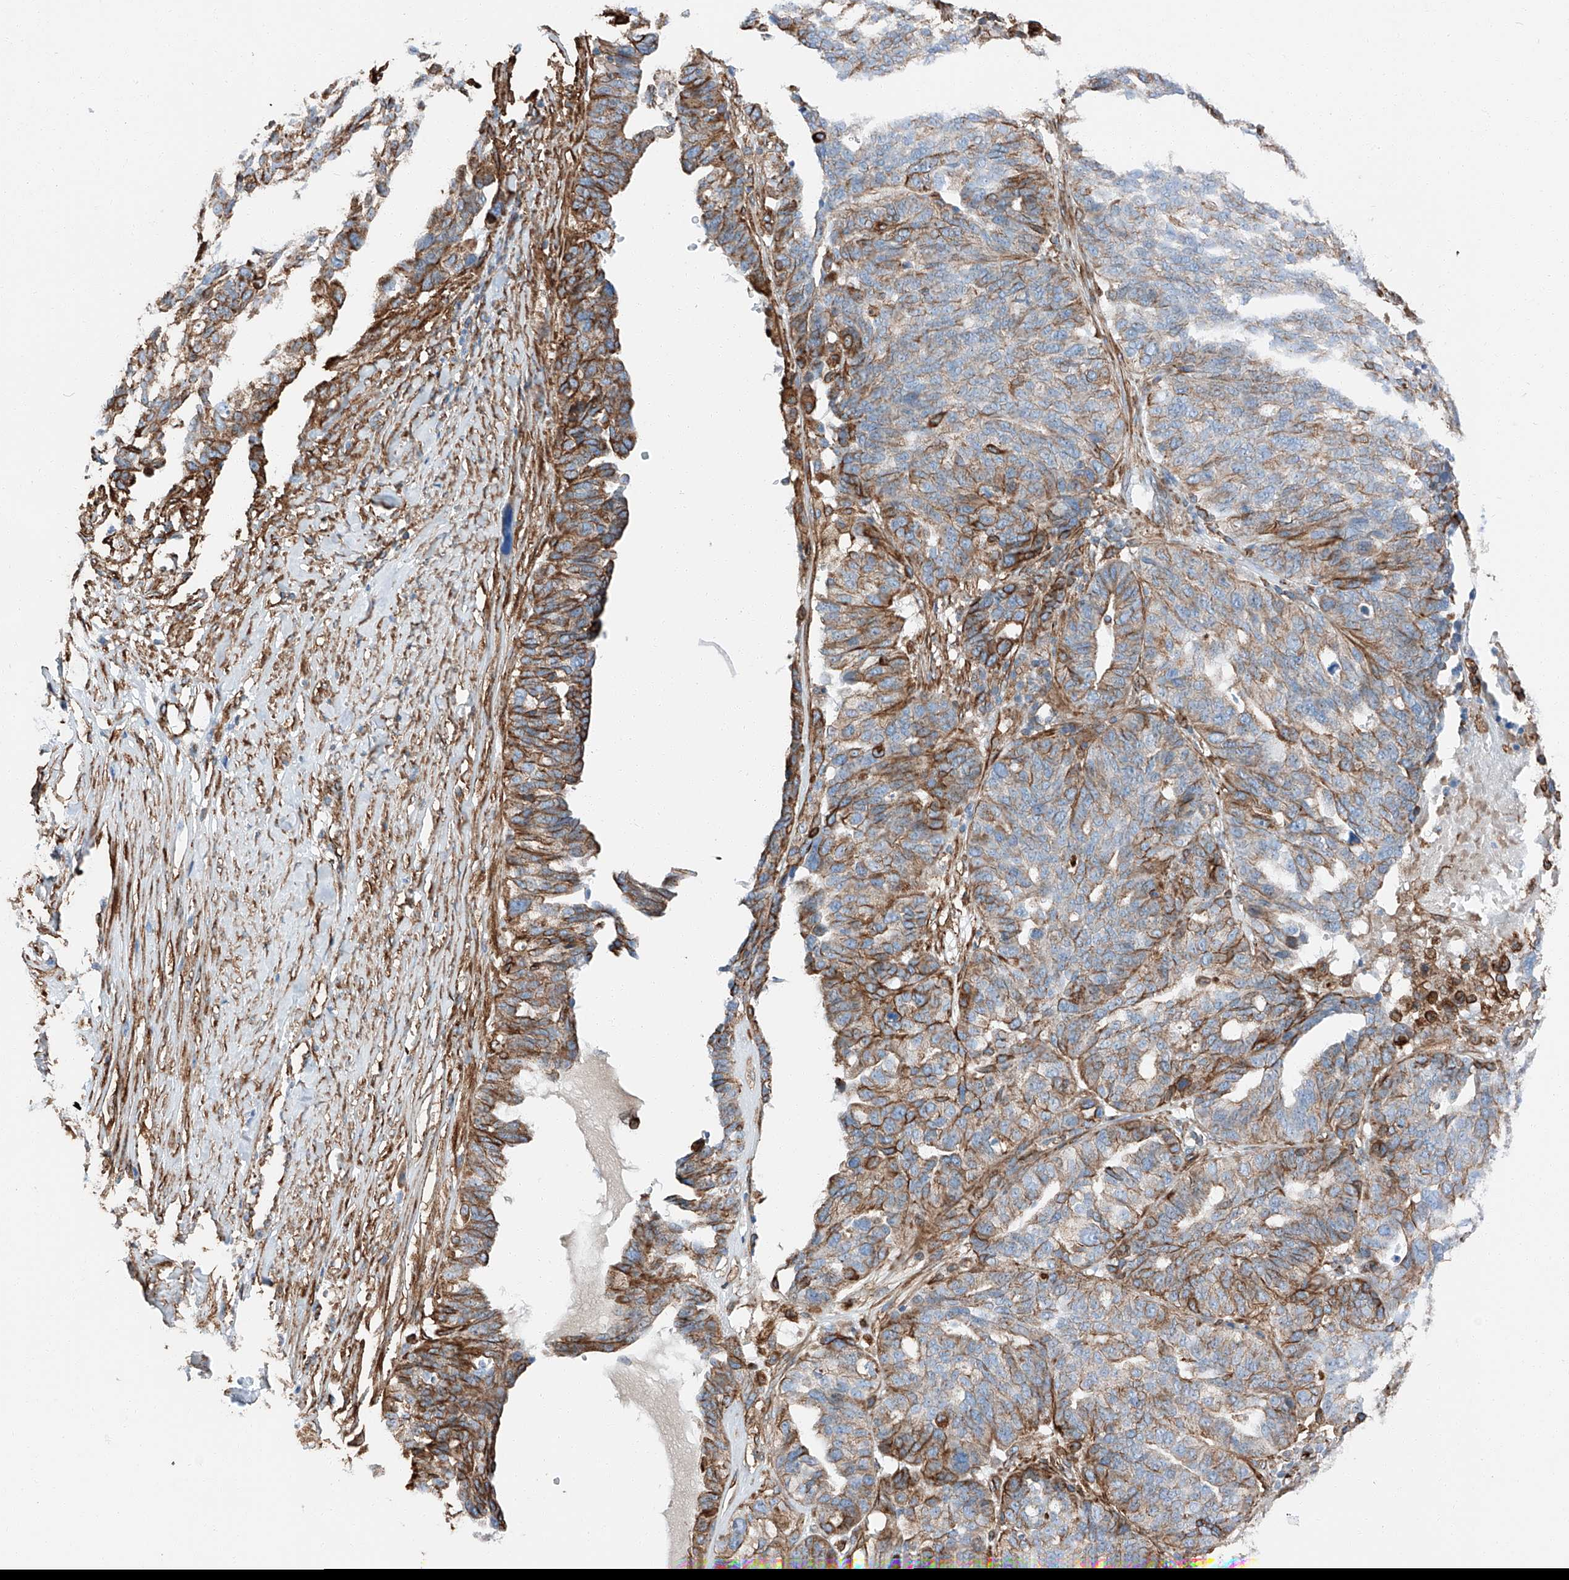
{"staining": {"intensity": "moderate", "quantity": "25%-75%", "location": "cytoplasmic/membranous"}, "tissue": "ovarian cancer", "cell_type": "Tumor cells", "image_type": "cancer", "snomed": [{"axis": "morphology", "description": "Cystadenocarcinoma, serous, NOS"}, {"axis": "topography", "description": "Ovary"}], "caption": "Brown immunohistochemical staining in ovarian cancer shows moderate cytoplasmic/membranous positivity in about 25%-75% of tumor cells.", "gene": "ZNF804A", "patient": {"sex": "female", "age": 59}}